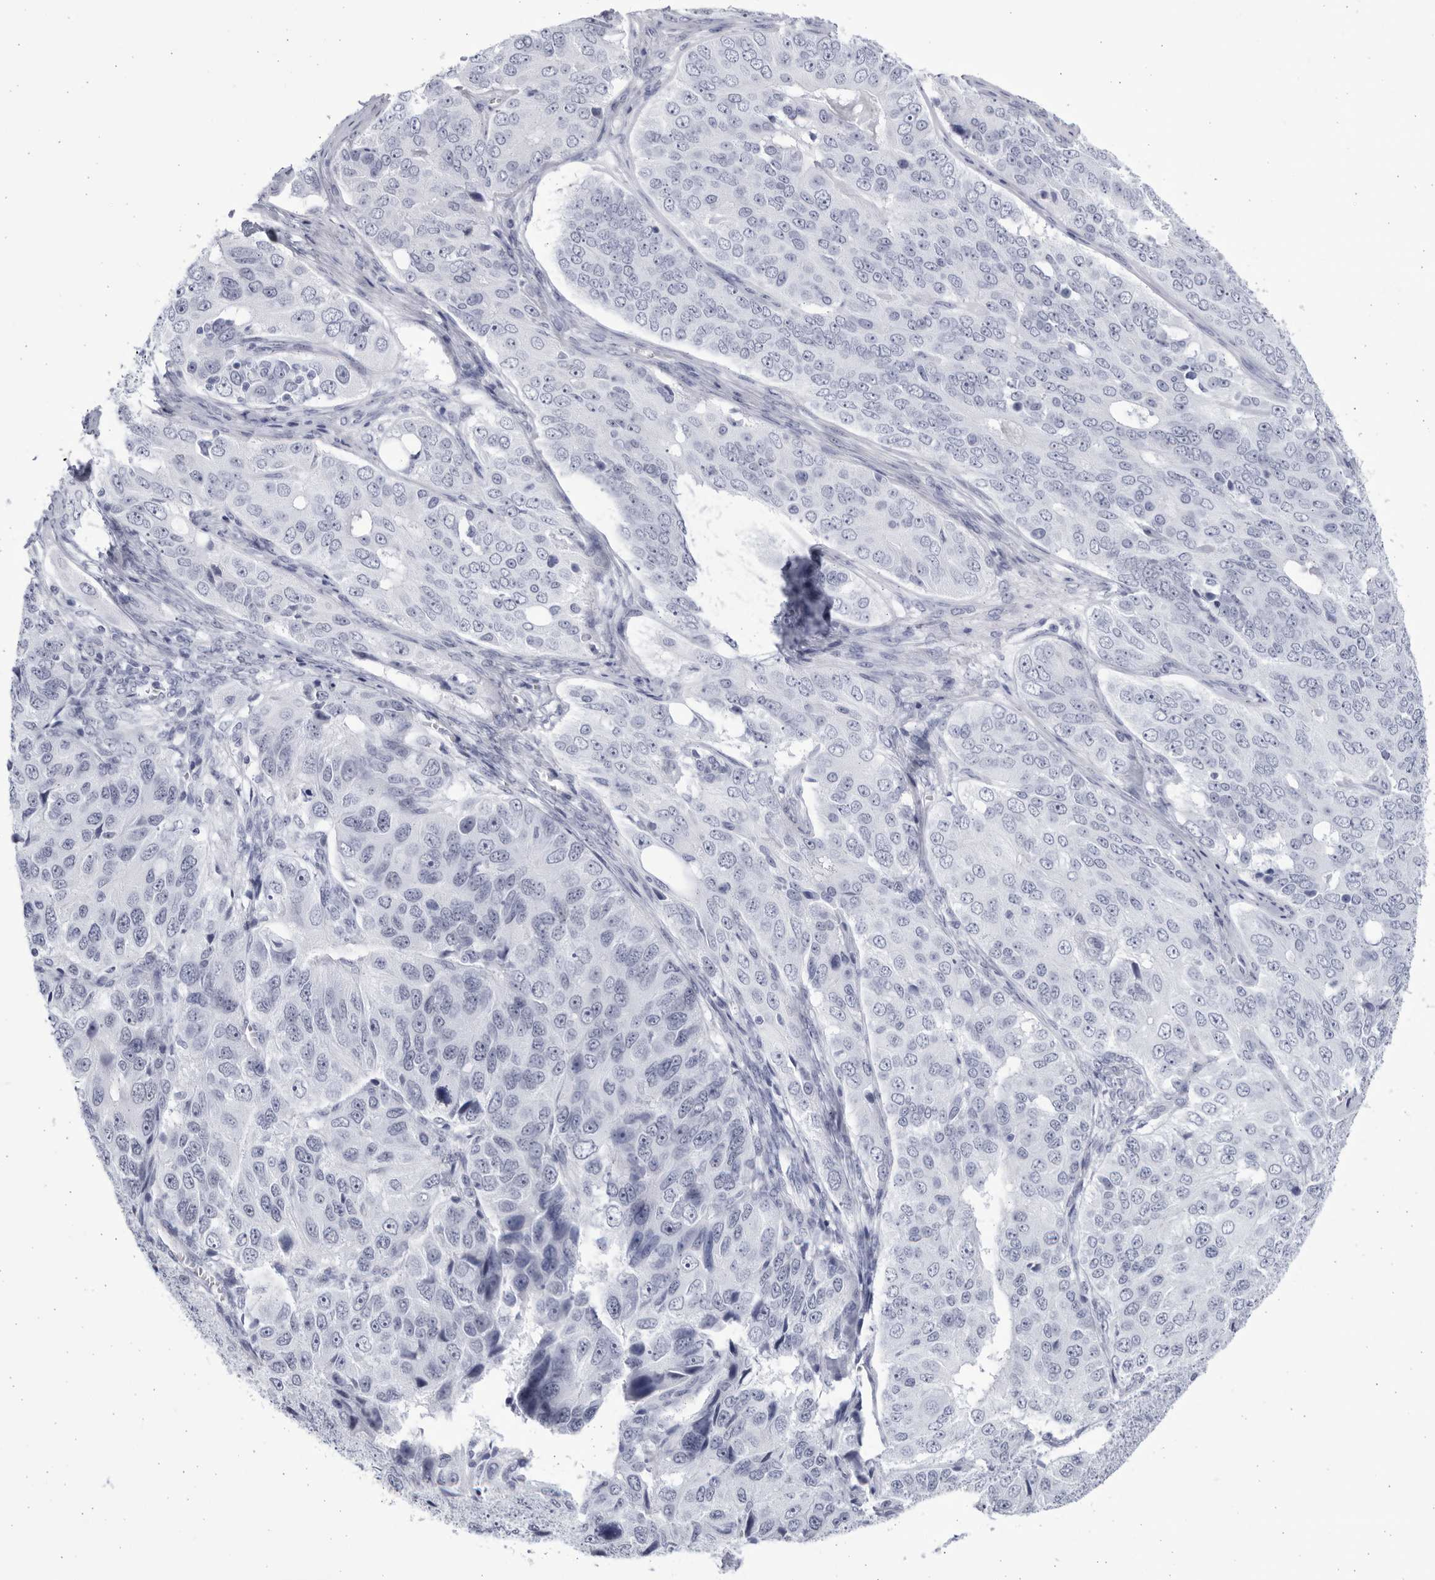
{"staining": {"intensity": "negative", "quantity": "none", "location": "none"}, "tissue": "ovarian cancer", "cell_type": "Tumor cells", "image_type": "cancer", "snomed": [{"axis": "morphology", "description": "Carcinoma, endometroid"}, {"axis": "topography", "description": "Ovary"}], "caption": "IHC image of human endometroid carcinoma (ovarian) stained for a protein (brown), which displays no expression in tumor cells.", "gene": "CCDC181", "patient": {"sex": "female", "age": 51}}